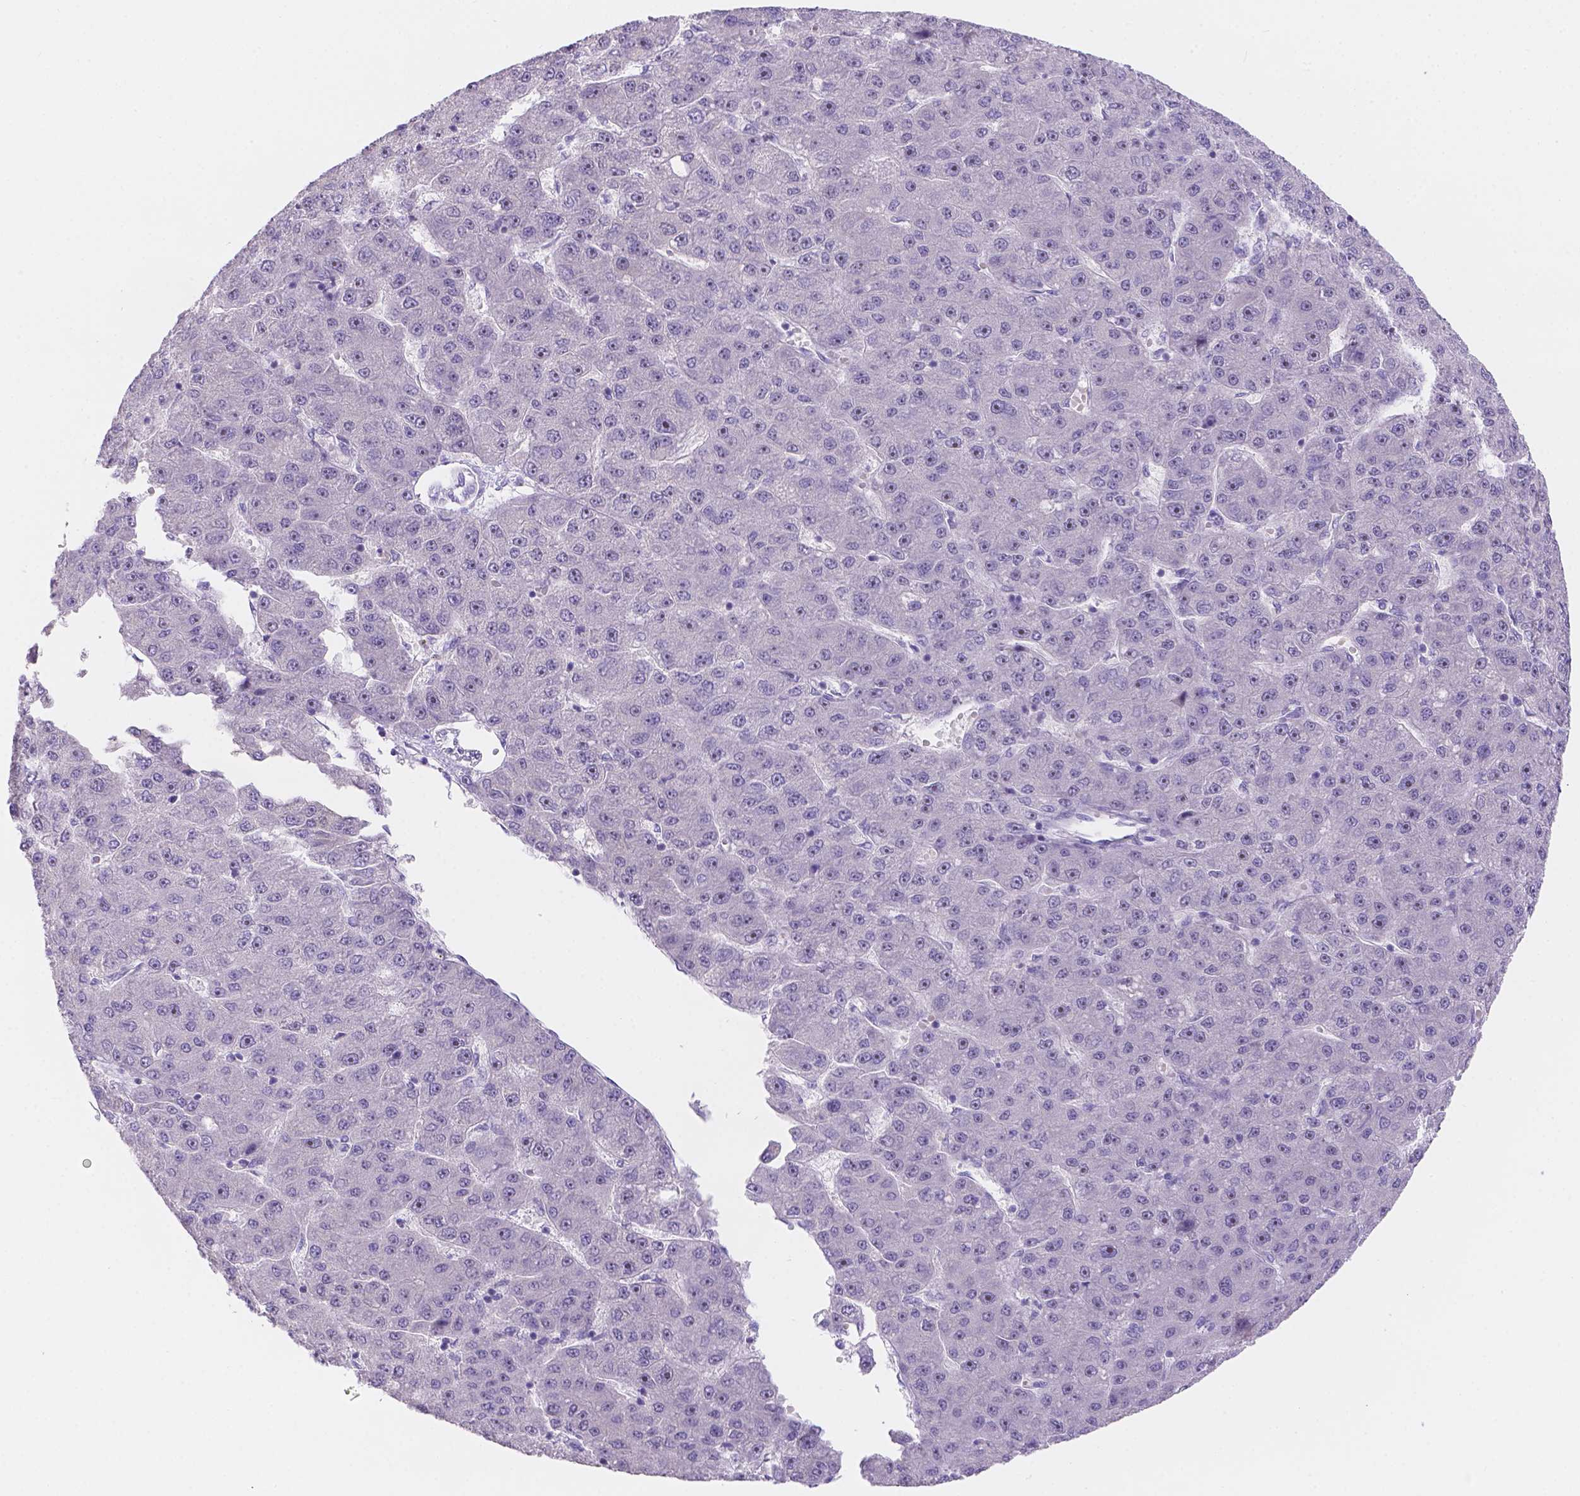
{"staining": {"intensity": "negative", "quantity": "none", "location": "none"}, "tissue": "liver cancer", "cell_type": "Tumor cells", "image_type": "cancer", "snomed": [{"axis": "morphology", "description": "Carcinoma, Hepatocellular, NOS"}, {"axis": "topography", "description": "Liver"}], "caption": "Tumor cells show no significant positivity in hepatocellular carcinoma (liver). (DAB (3,3'-diaminobenzidine) immunohistochemistry (IHC) visualized using brightfield microscopy, high magnification).", "gene": "CD96", "patient": {"sex": "male", "age": 67}}